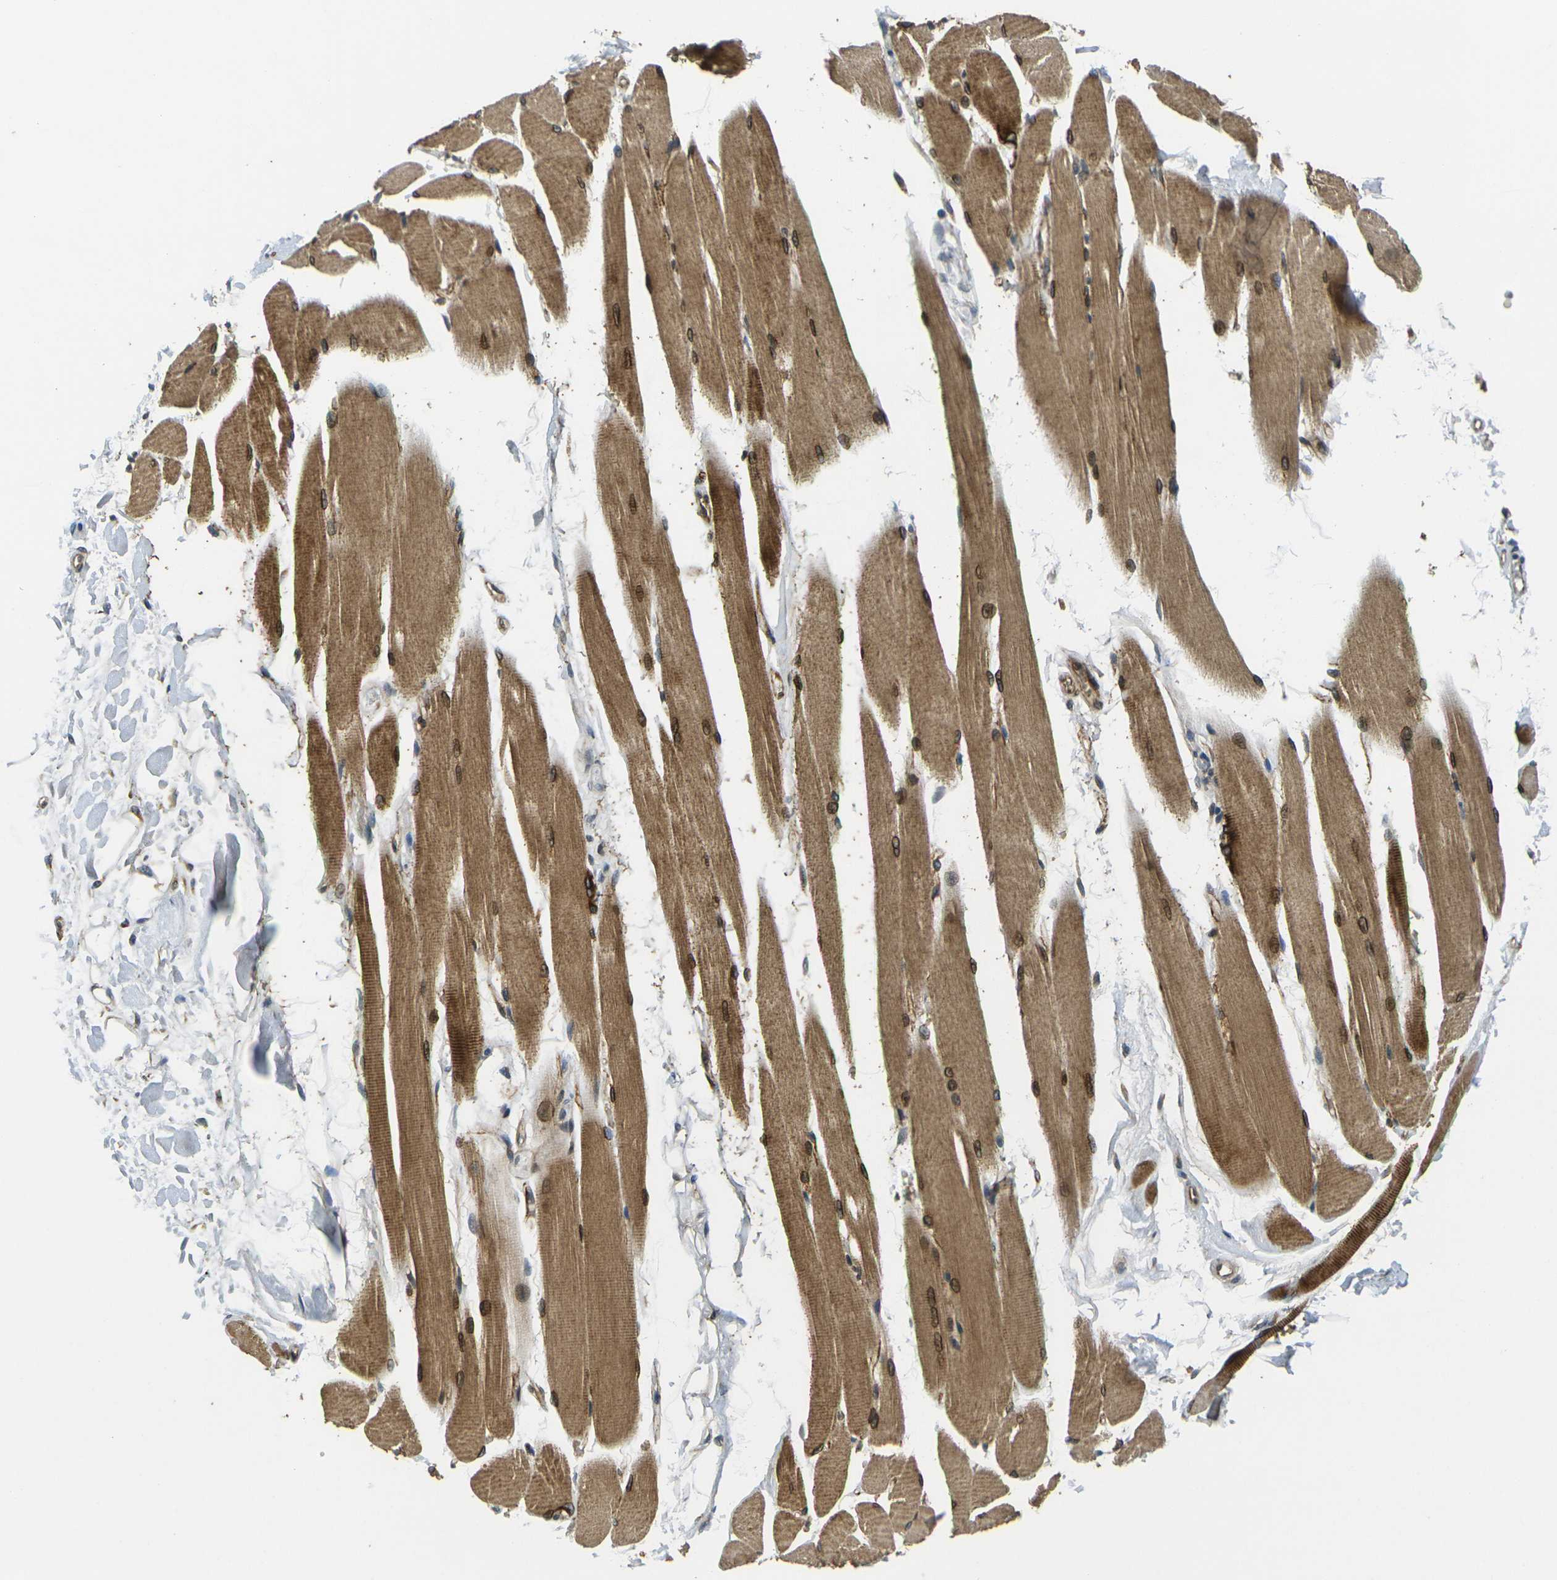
{"staining": {"intensity": "strong", "quantity": ">75%", "location": "cytoplasmic/membranous,nuclear"}, "tissue": "skeletal muscle", "cell_type": "Myocytes", "image_type": "normal", "snomed": [{"axis": "morphology", "description": "Normal tissue, NOS"}, {"axis": "topography", "description": "Skeletal muscle"}, {"axis": "topography", "description": "Peripheral nerve tissue"}], "caption": "Immunohistochemistry (DAB (3,3'-diaminobenzidine)) staining of normal skeletal muscle reveals strong cytoplasmic/membranous,nuclear protein expression in approximately >75% of myocytes.", "gene": "FUT11", "patient": {"sex": "female", "age": 84}}